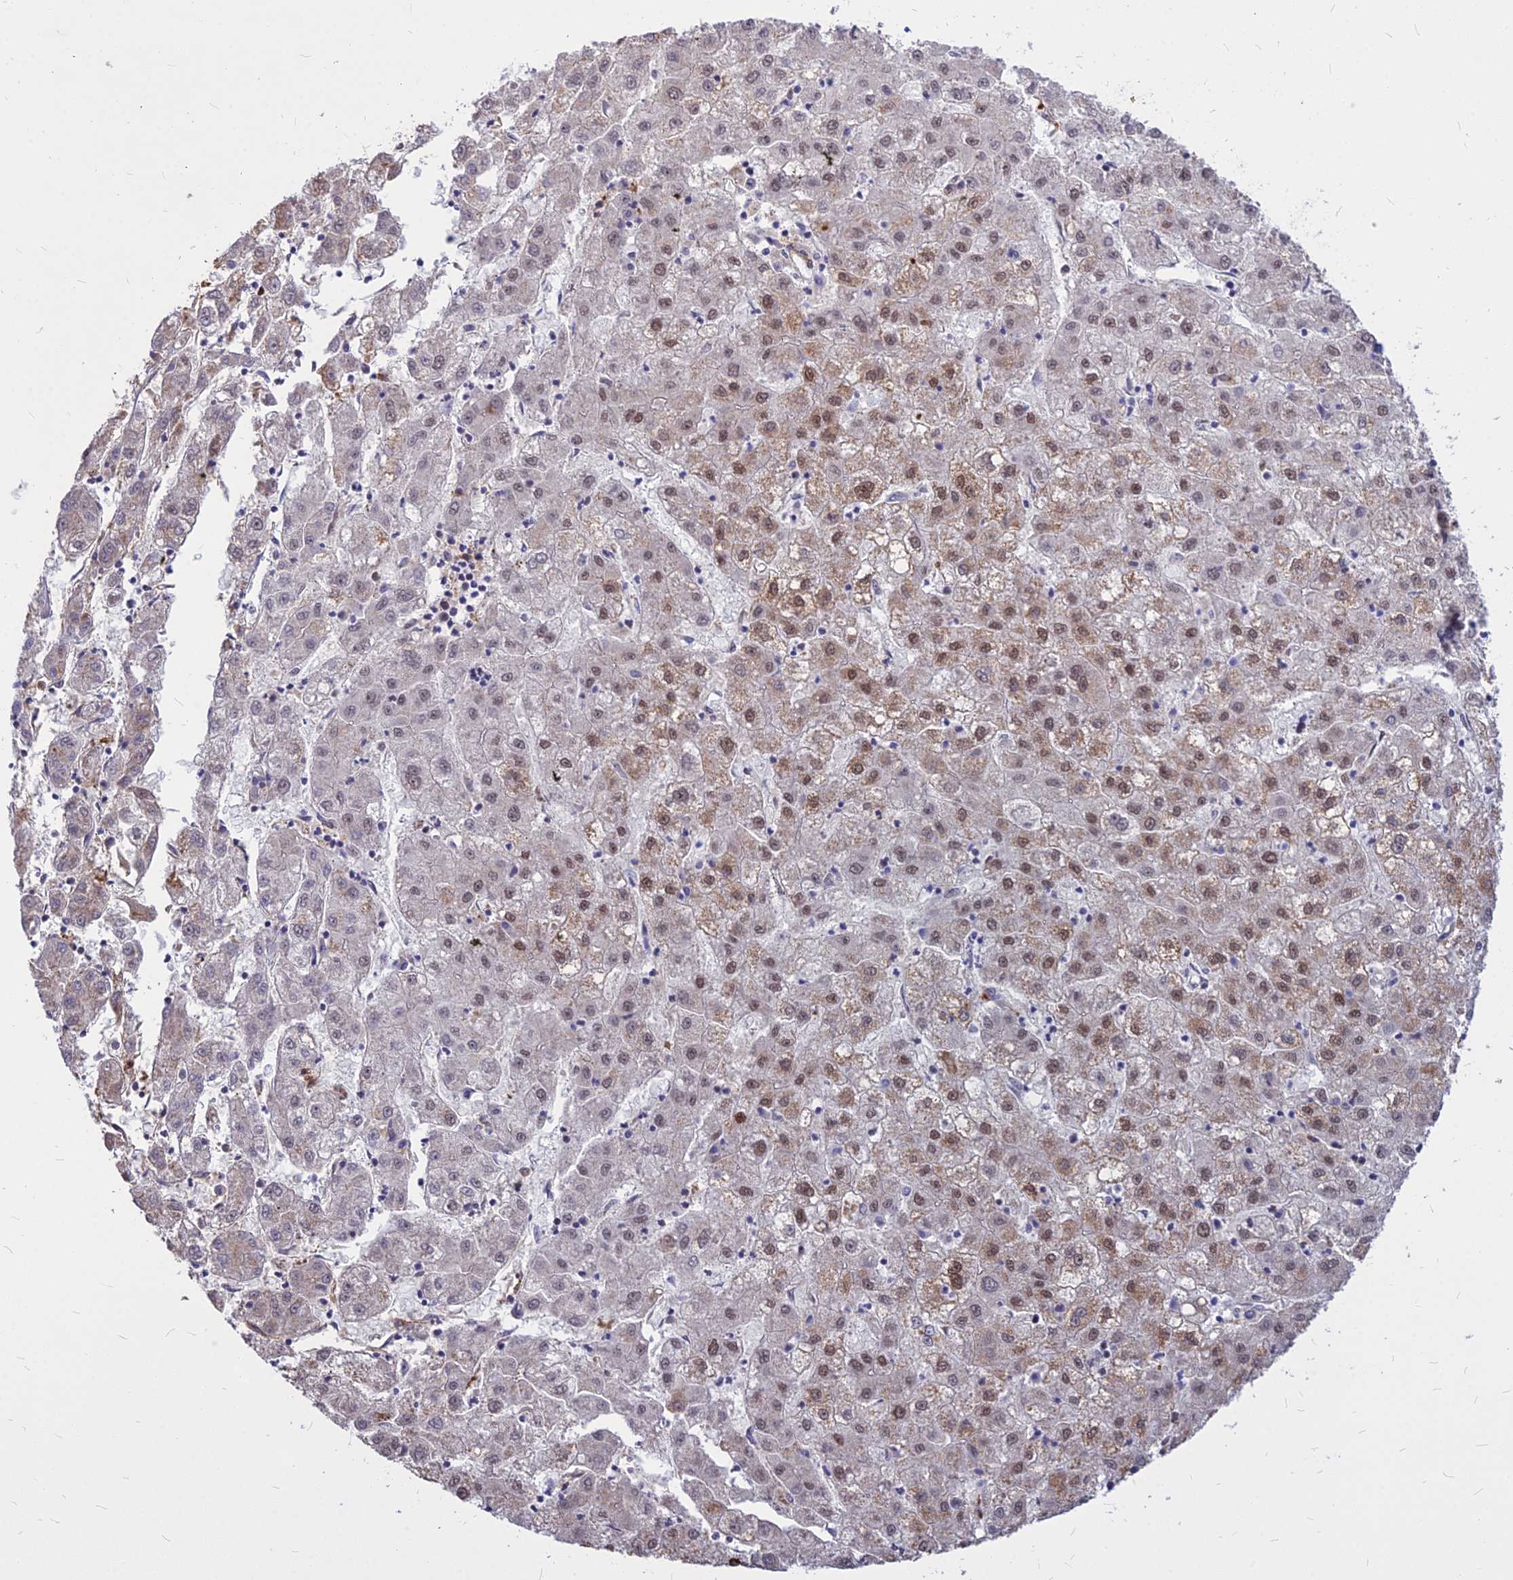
{"staining": {"intensity": "moderate", "quantity": "<25%", "location": "cytoplasmic/membranous,nuclear"}, "tissue": "liver cancer", "cell_type": "Tumor cells", "image_type": "cancer", "snomed": [{"axis": "morphology", "description": "Carcinoma, Hepatocellular, NOS"}, {"axis": "topography", "description": "Liver"}], "caption": "Liver cancer (hepatocellular carcinoma) stained with a brown dye shows moderate cytoplasmic/membranous and nuclear positive expression in about <25% of tumor cells.", "gene": "ALG10", "patient": {"sex": "male", "age": 72}}